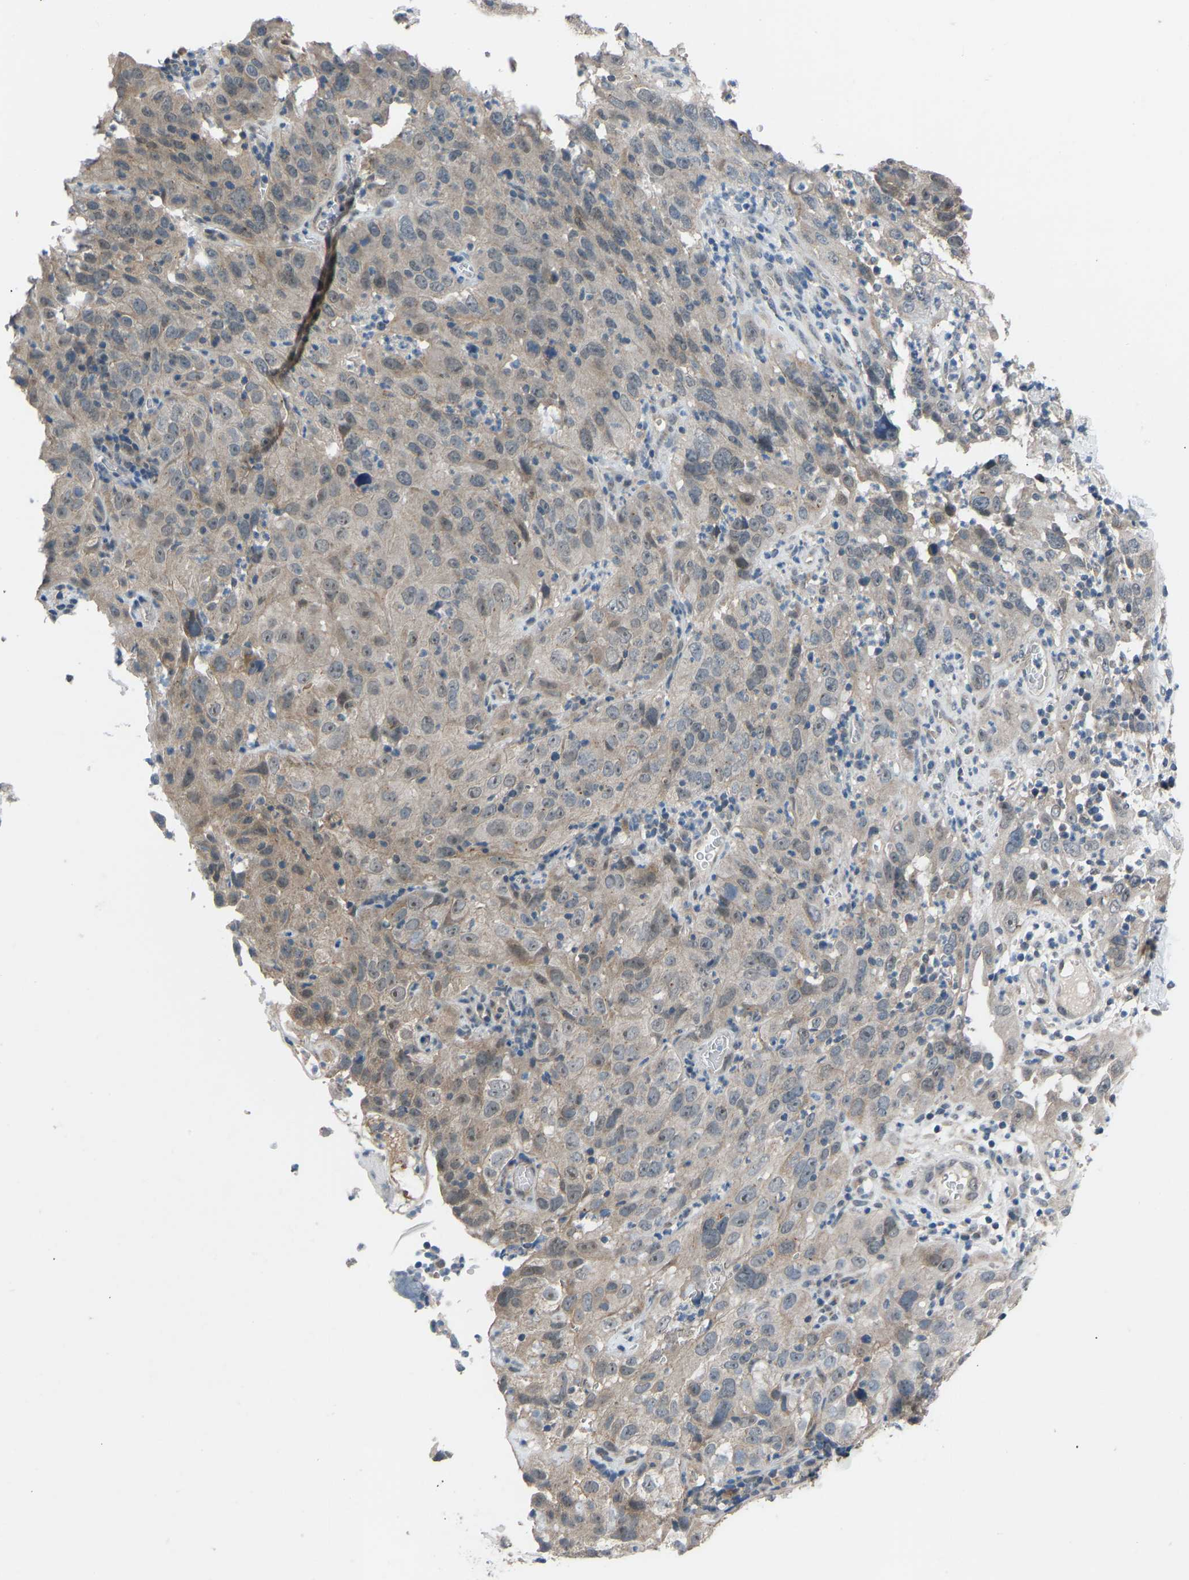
{"staining": {"intensity": "weak", "quantity": ">75%", "location": "cytoplasmic/membranous"}, "tissue": "cervical cancer", "cell_type": "Tumor cells", "image_type": "cancer", "snomed": [{"axis": "morphology", "description": "Squamous cell carcinoma, NOS"}, {"axis": "topography", "description": "Cervix"}], "caption": "Approximately >75% of tumor cells in cervical cancer reveal weak cytoplasmic/membranous protein positivity as visualized by brown immunohistochemical staining.", "gene": "CDK2AP1", "patient": {"sex": "female", "age": 32}}